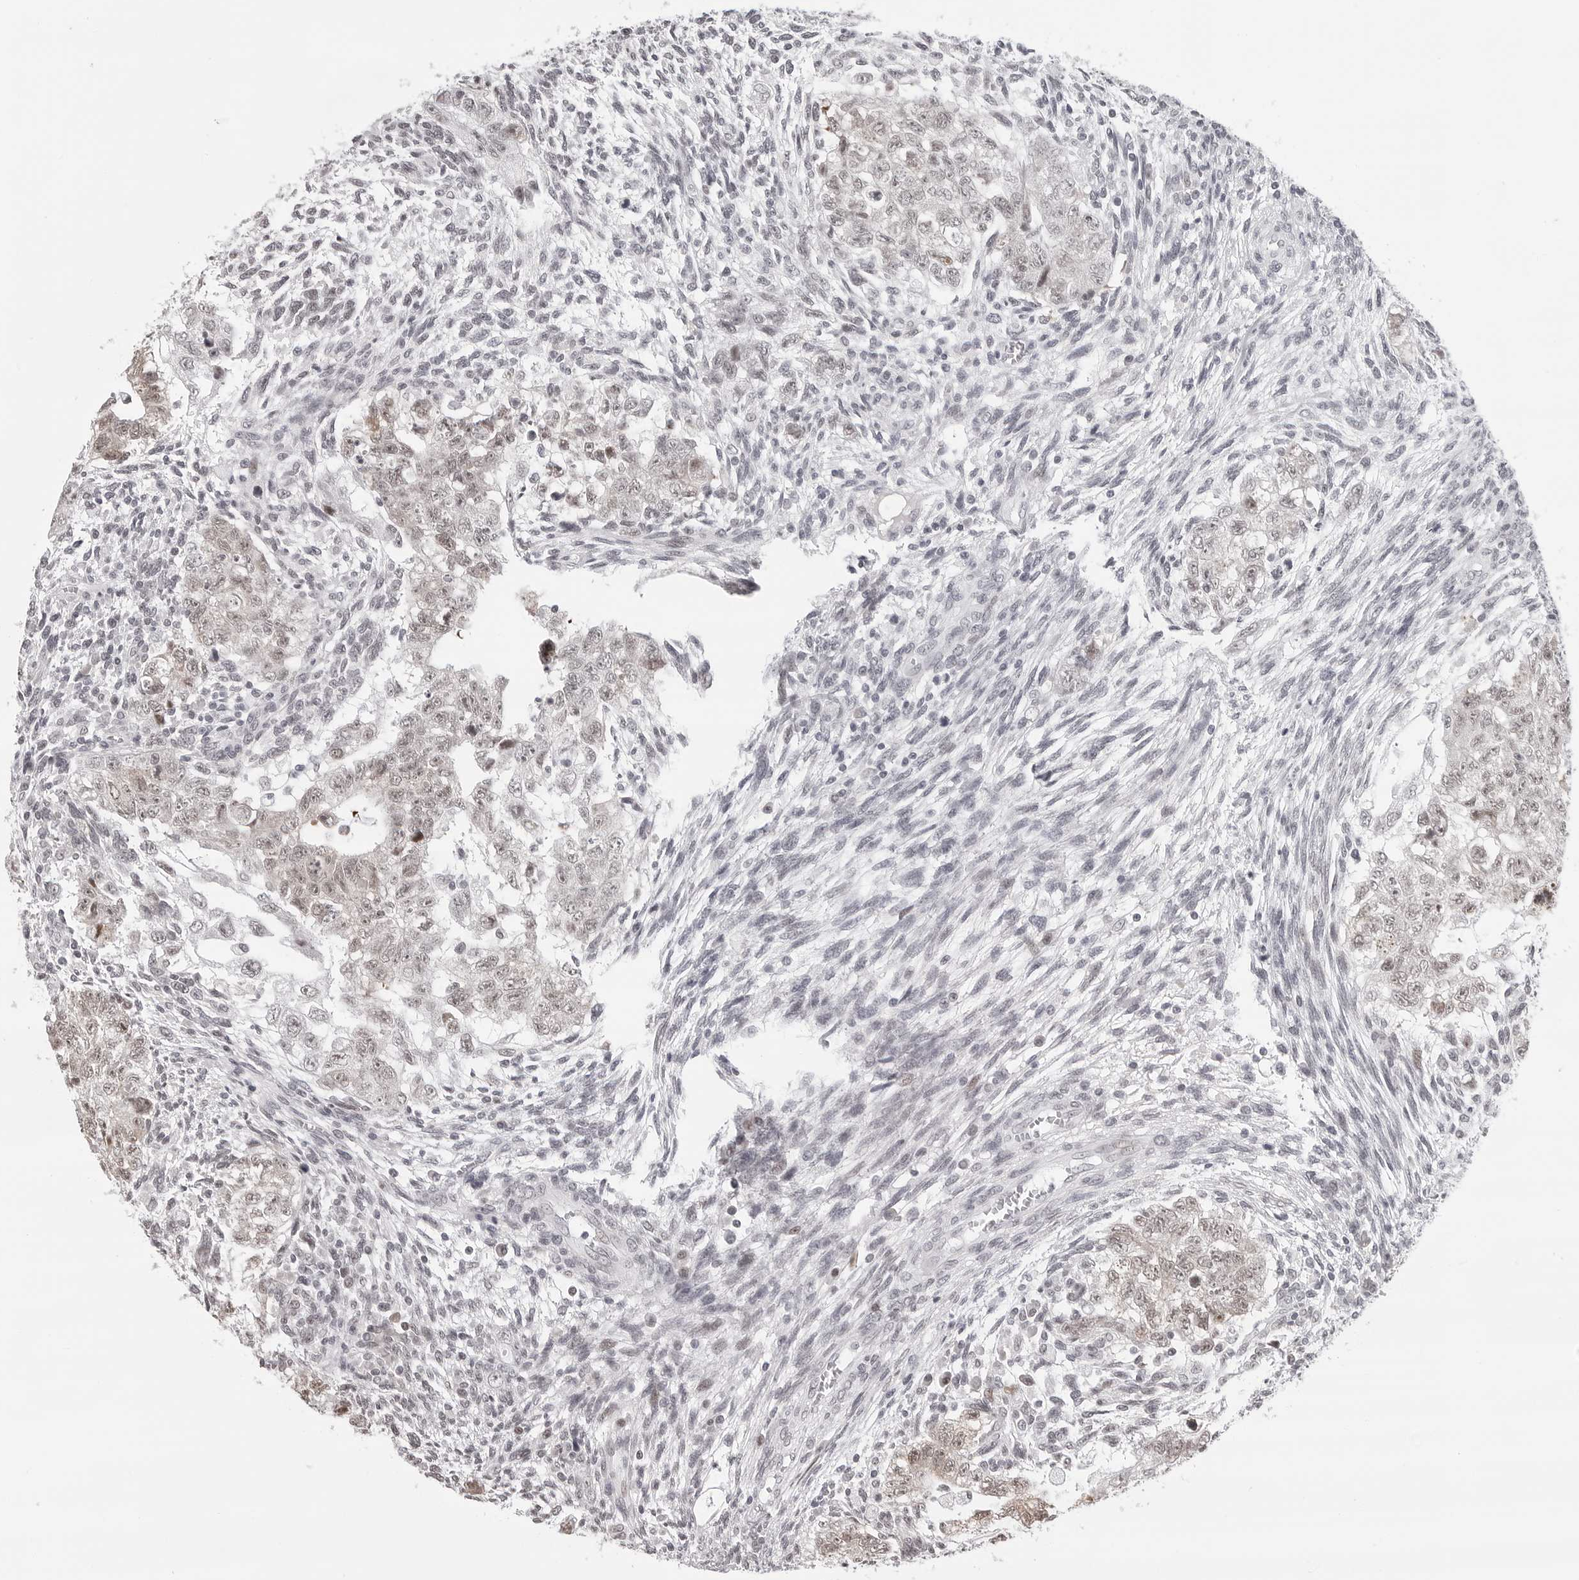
{"staining": {"intensity": "weak", "quantity": ">75%", "location": "nuclear"}, "tissue": "testis cancer", "cell_type": "Tumor cells", "image_type": "cancer", "snomed": [{"axis": "morphology", "description": "Carcinoma, Embryonal, NOS"}, {"axis": "topography", "description": "Testis"}], "caption": "Brown immunohistochemical staining in embryonal carcinoma (testis) demonstrates weak nuclear expression in approximately >75% of tumor cells.", "gene": "PHF3", "patient": {"sex": "male", "age": 37}}